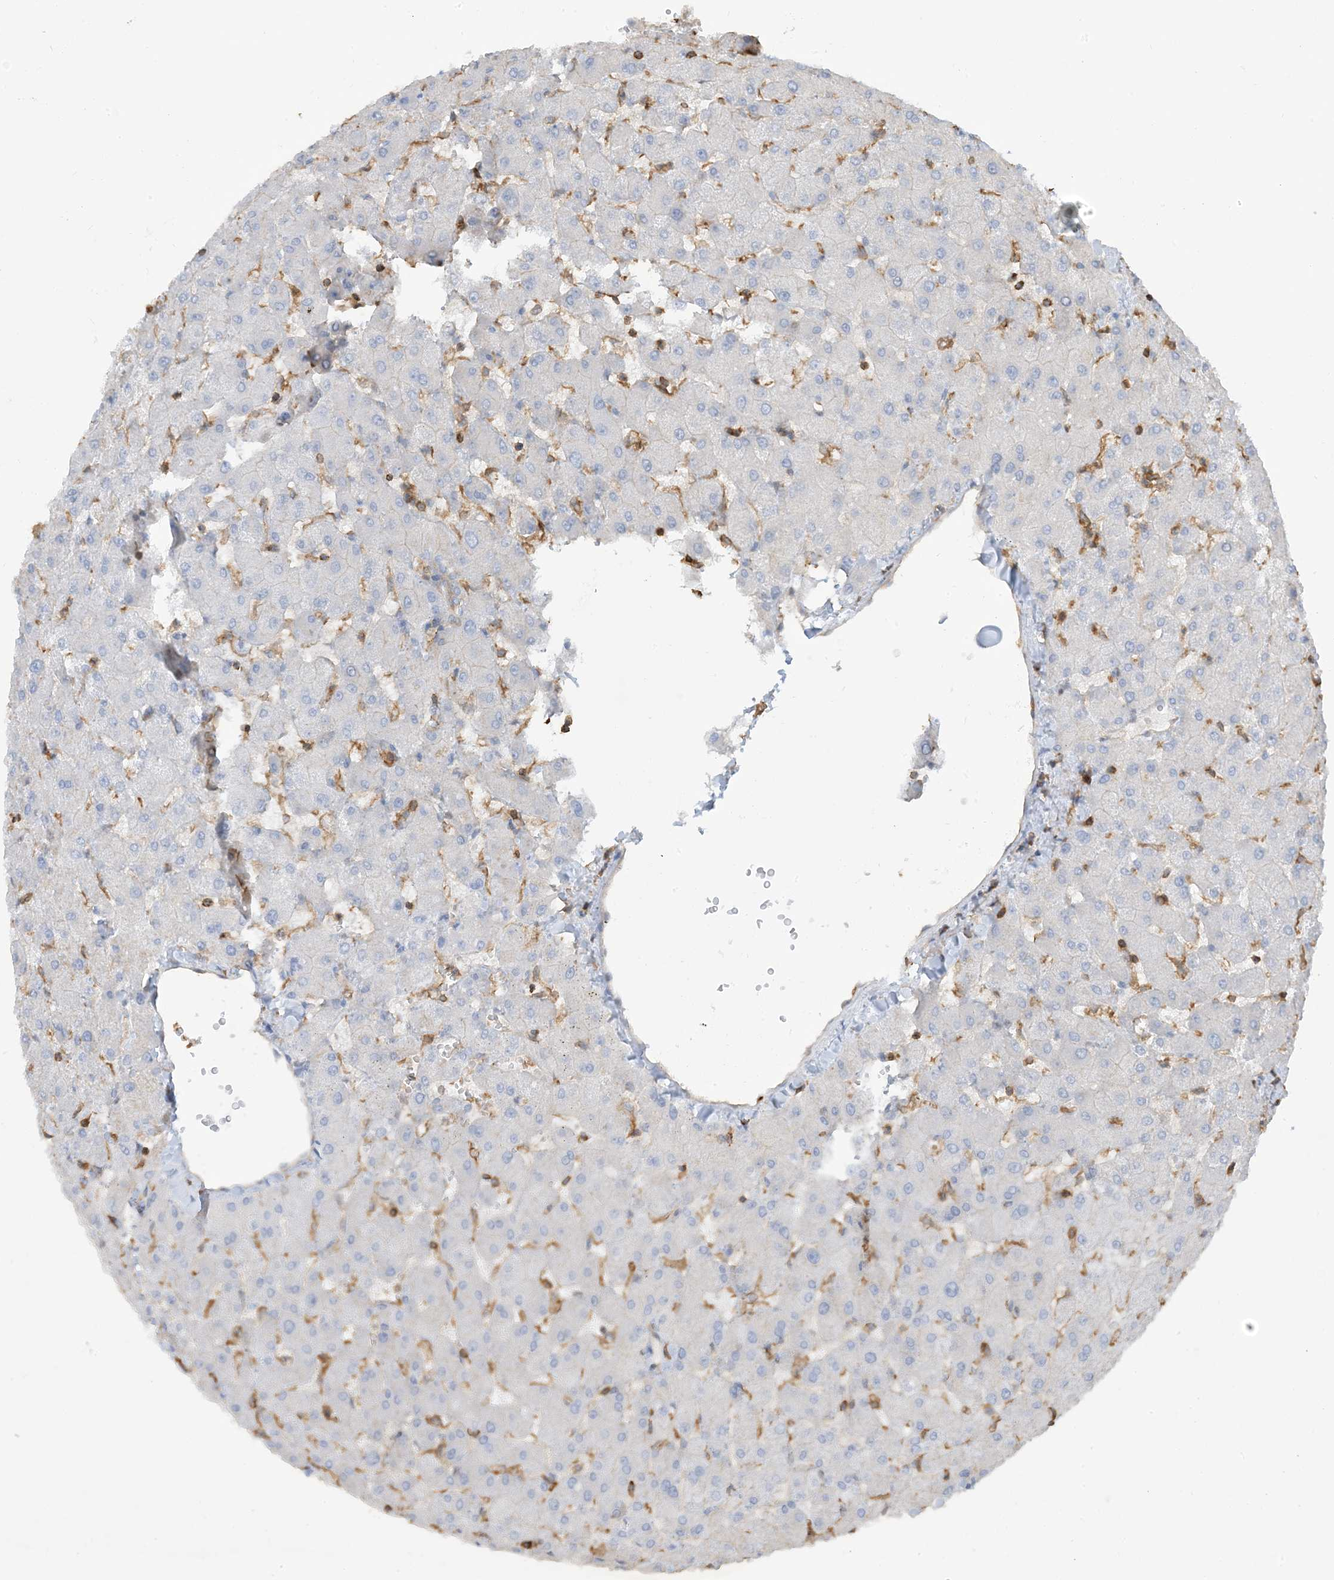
{"staining": {"intensity": "moderate", "quantity": "25%-75%", "location": "cytoplasmic/membranous"}, "tissue": "liver", "cell_type": "Cholangiocytes", "image_type": "normal", "snomed": [{"axis": "morphology", "description": "Normal tissue, NOS"}, {"axis": "topography", "description": "Liver"}], "caption": "Normal liver reveals moderate cytoplasmic/membranous staining in approximately 25%-75% of cholangiocytes (DAB IHC with brightfield microscopy, high magnification)..", "gene": "CAPZB", "patient": {"sex": "female", "age": 63}}